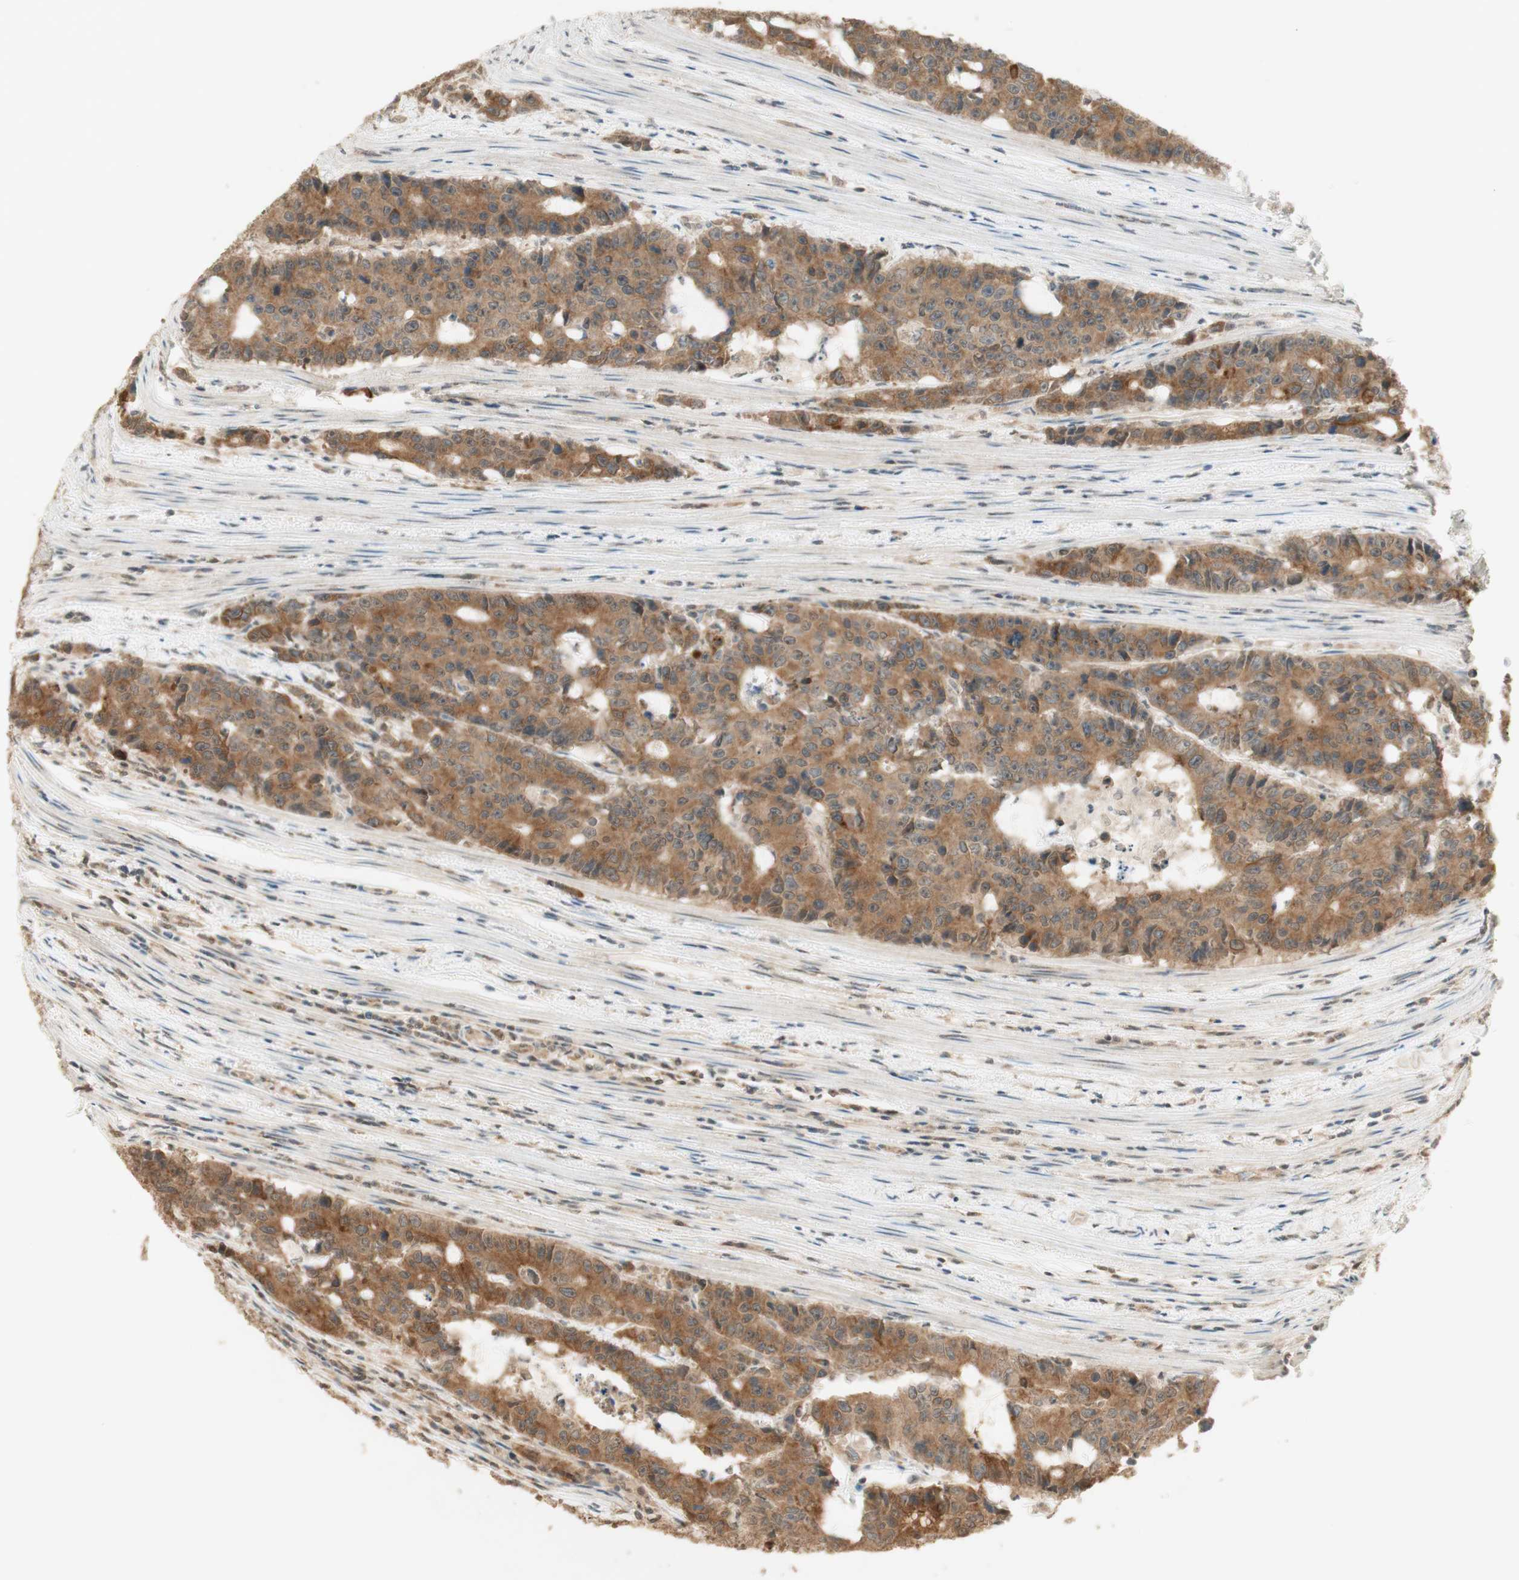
{"staining": {"intensity": "moderate", "quantity": ">75%", "location": "cytoplasmic/membranous"}, "tissue": "colorectal cancer", "cell_type": "Tumor cells", "image_type": "cancer", "snomed": [{"axis": "morphology", "description": "Adenocarcinoma, NOS"}, {"axis": "topography", "description": "Colon"}], "caption": "Brown immunohistochemical staining in colorectal adenocarcinoma displays moderate cytoplasmic/membranous expression in about >75% of tumor cells.", "gene": "SPINT2", "patient": {"sex": "female", "age": 86}}